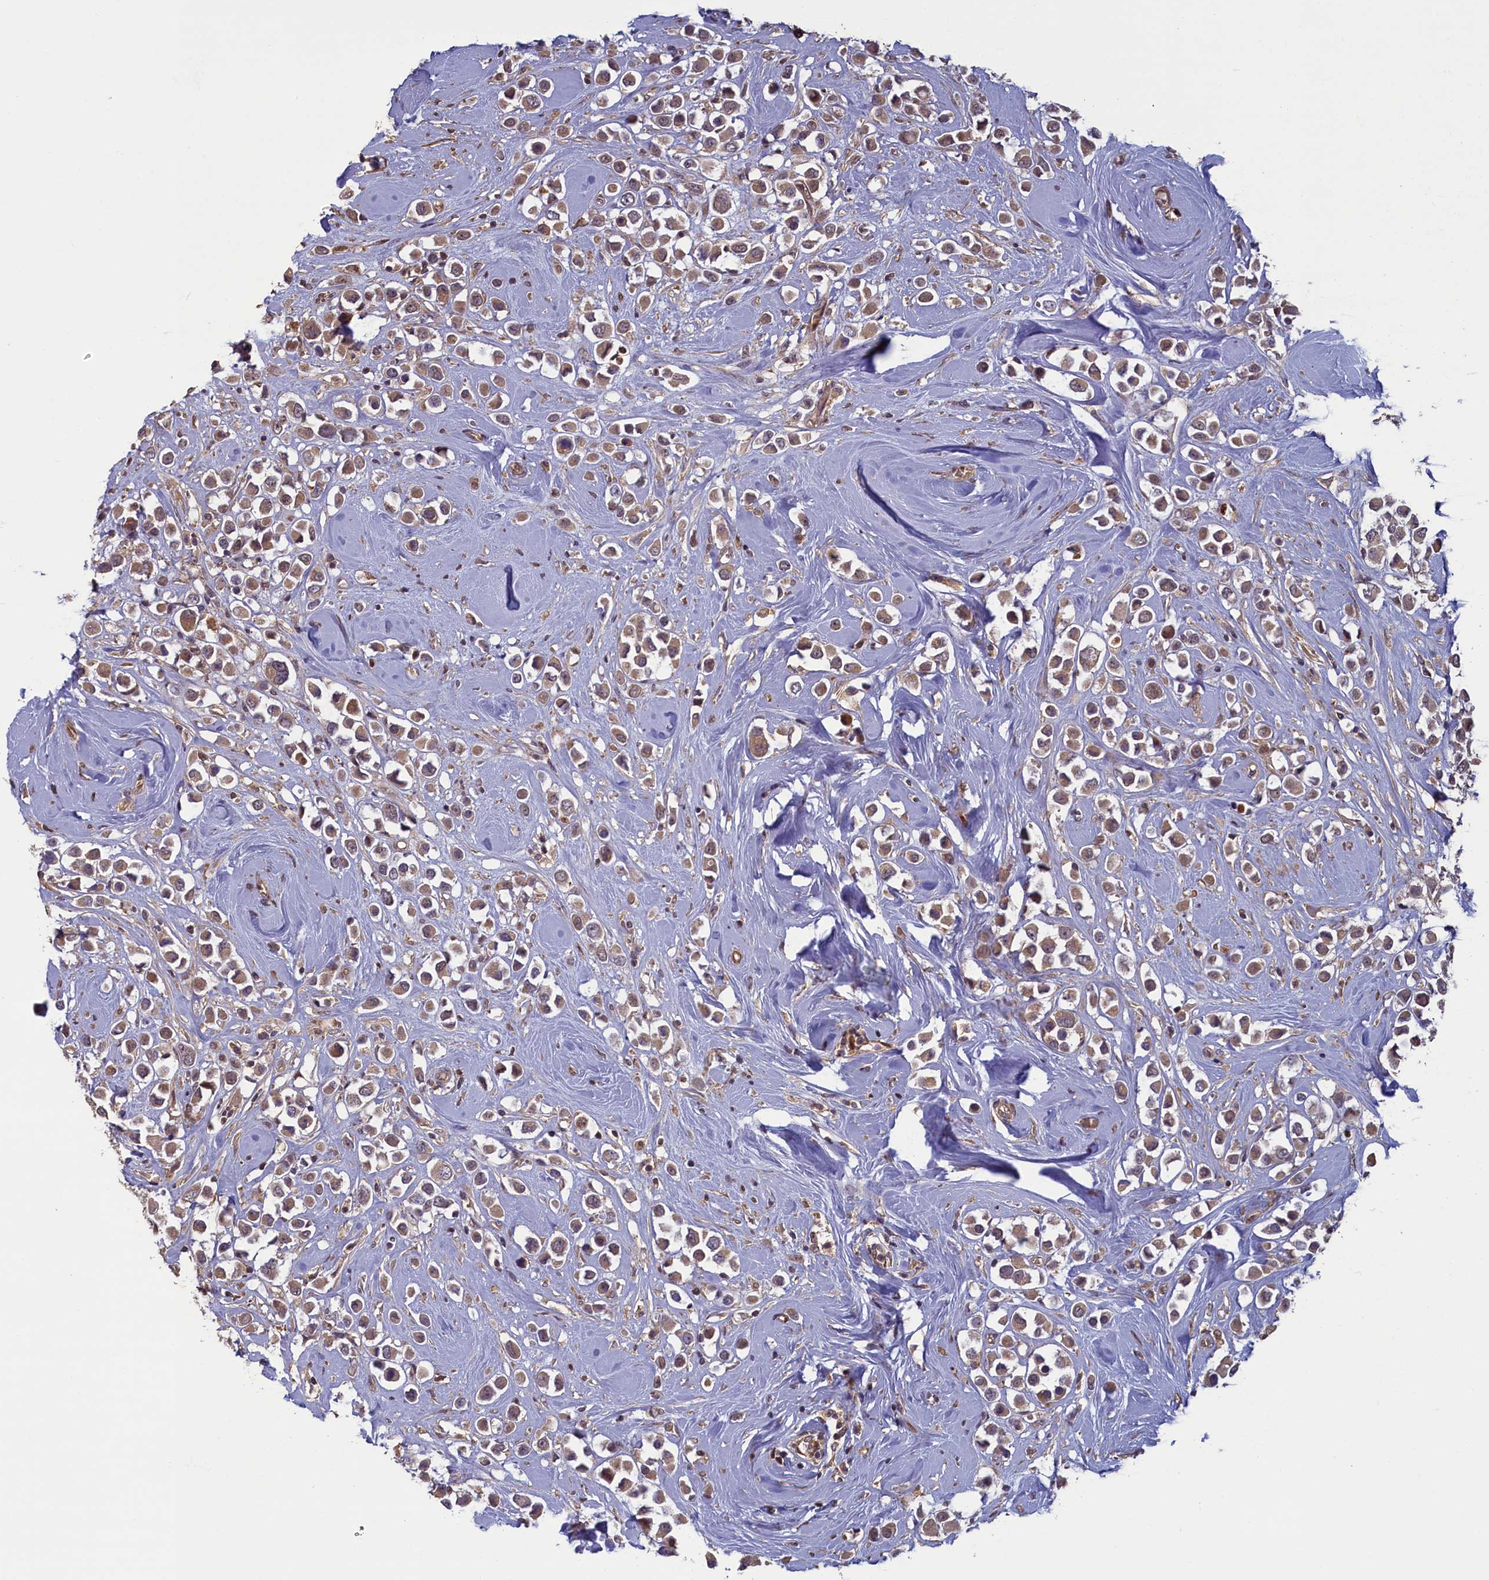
{"staining": {"intensity": "weak", "quantity": ">75%", "location": "cytoplasmic/membranous"}, "tissue": "breast cancer", "cell_type": "Tumor cells", "image_type": "cancer", "snomed": [{"axis": "morphology", "description": "Duct carcinoma"}, {"axis": "topography", "description": "Breast"}], "caption": "Immunohistochemical staining of breast cancer exhibits weak cytoplasmic/membranous protein expression in about >75% of tumor cells. Ihc stains the protein of interest in brown and the nuclei are stained blue.", "gene": "CIAO2B", "patient": {"sex": "female", "age": 61}}